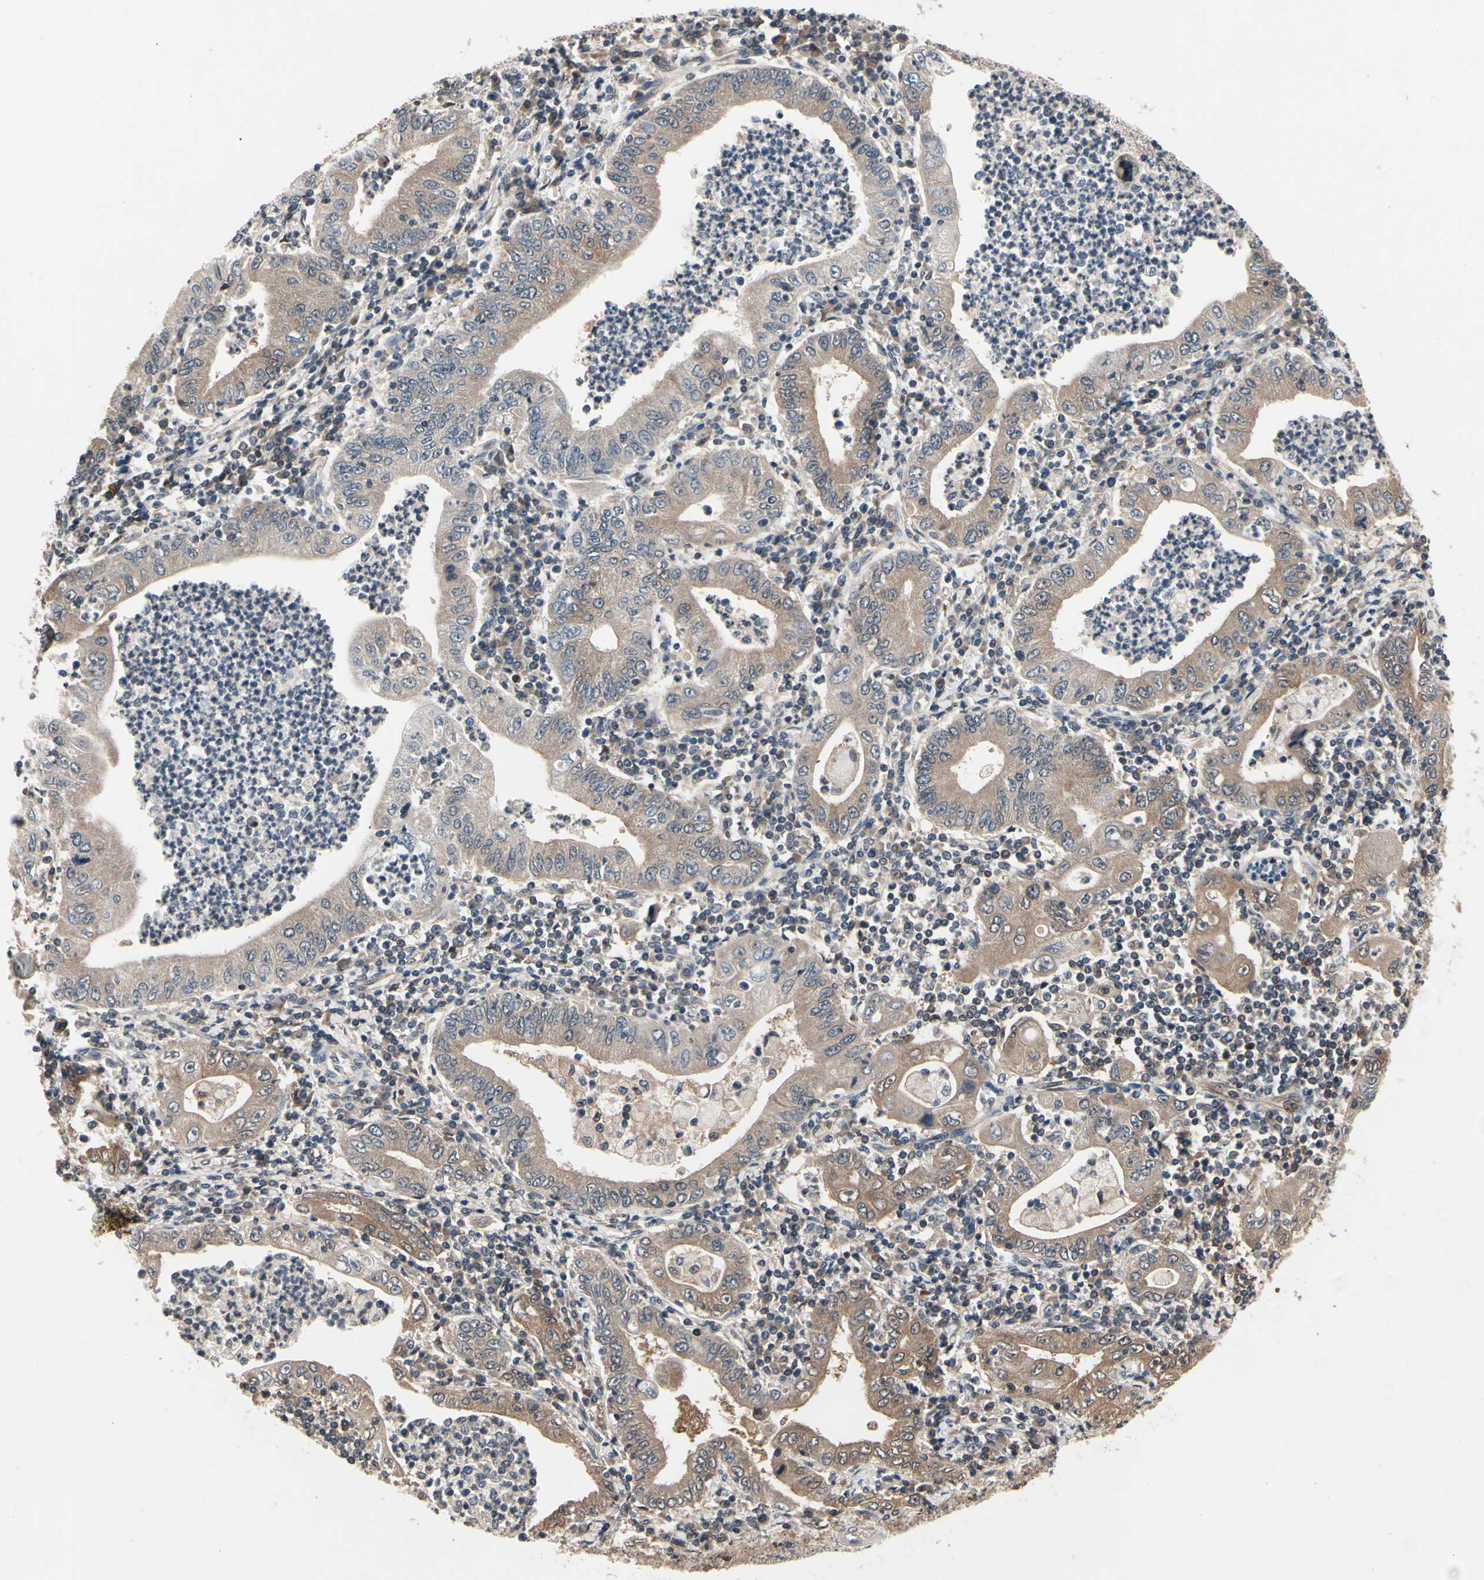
{"staining": {"intensity": "moderate", "quantity": ">75%", "location": "cytoplasmic/membranous"}, "tissue": "stomach cancer", "cell_type": "Tumor cells", "image_type": "cancer", "snomed": [{"axis": "morphology", "description": "Normal tissue, NOS"}, {"axis": "morphology", "description": "Adenocarcinoma, NOS"}, {"axis": "topography", "description": "Esophagus"}, {"axis": "topography", "description": "Stomach, upper"}, {"axis": "topography", "description": "Peripheral nerve tissue"}], "caption": "Adenocarcinoma (stomach) tissue exhibits moderate cytoplasmic/membranous expression in about >75% of tumor cells, visualized by immunohistochemistry.", "gene": "PRDX6", "patient": {"sex": "male", "age": 62}}